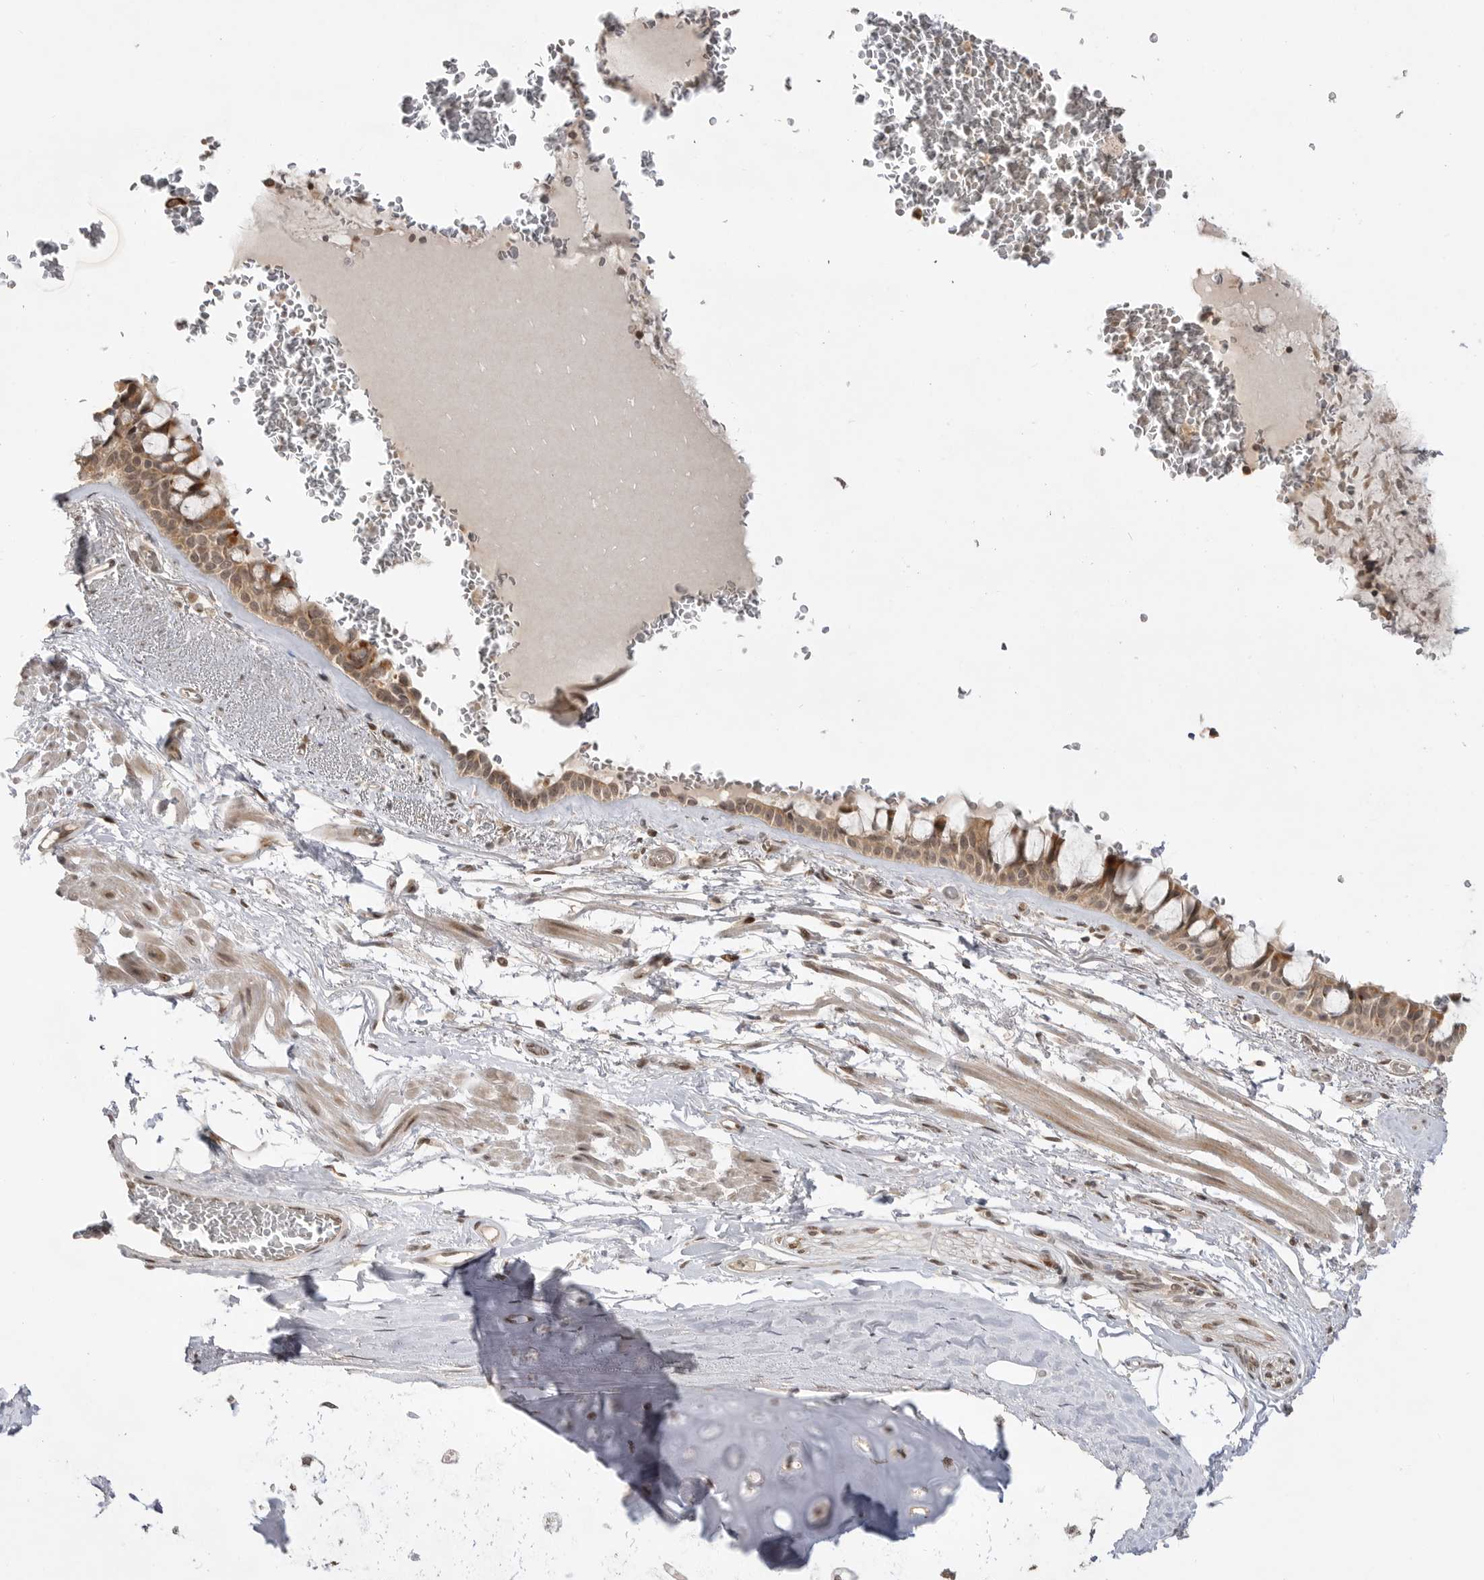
{"staining": {"intensity": "moderate", "quantity": ">75%", "location": "cytoplasmic/membranous"}, "tissue": "bronchus", "cell_type": "Respiratory epithelial cells", "image_type": "normal", "snomed": [{"axis": "morphology", "description": "Normal tissue, NOS"}, {"axis": "topography", "description": "Bronchus"}], "caption": "High-power microscopy captured an IHC image of benign bronchus, revealing moderate cytoplasmic/membranous expression in about >75% of respiratory epithelial cells. Immunohistochemistry (ihc) stains the protein of interest in brown and the nuclei are stained blue.", "gene": "ALKAL1", "patient": {"sex": "male", "age": 66}}